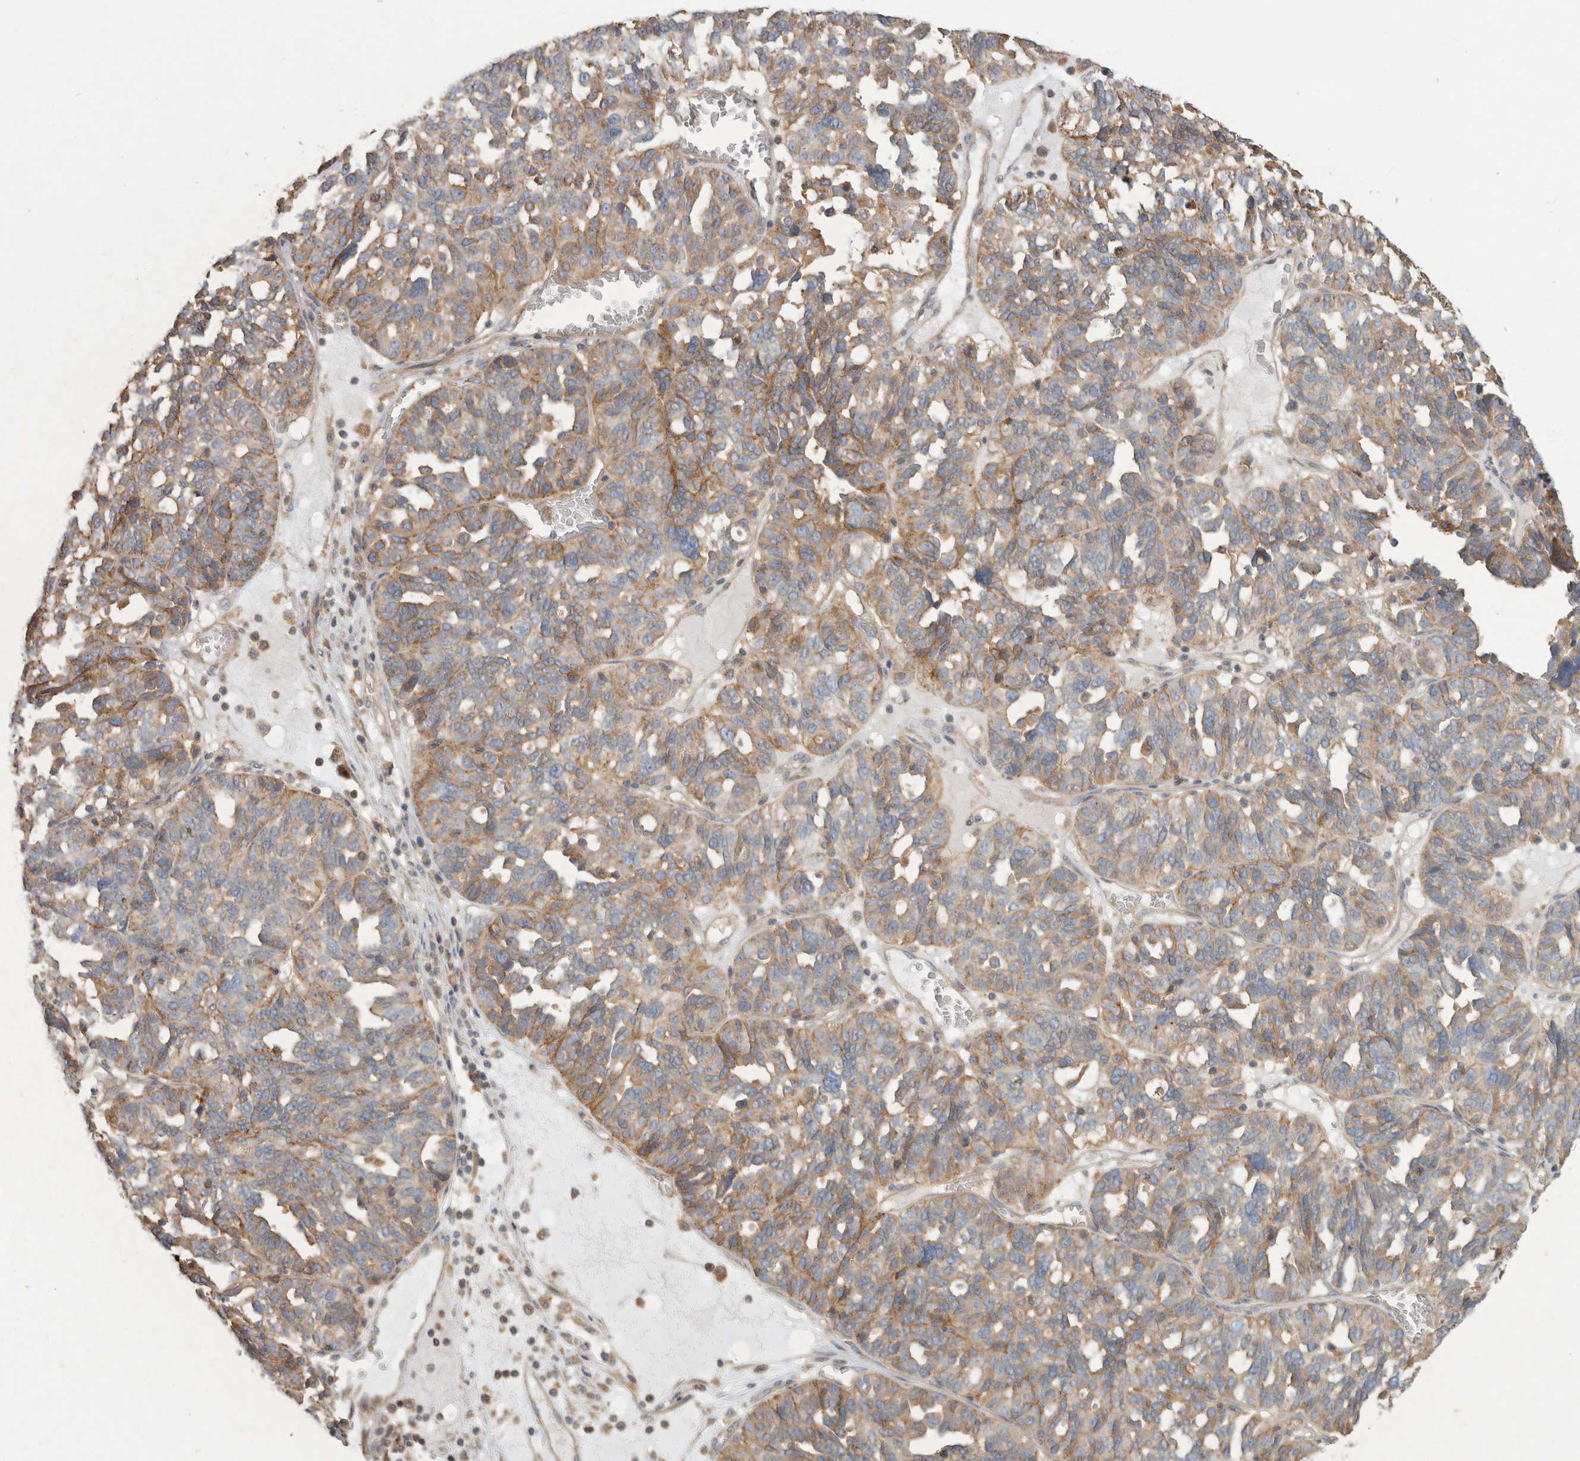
{"staining": {"intensity": "moderate", "quantity": "25%-75%", "location": "cytoplasmic/membranous"}, "tissue": "ovarian cancer", "cell_type": "Tumor cells", "image_type": "cancer", "snomed": [{"axis": "morphology", "description": "Cystadenocarcinoma, serous, NOS"}, {"axis": "topography", "description": "Ovary"}], "caption": "This is an image of immunohistochemistry (IHC) staining of ovarian cancer (serous cystadenocarcinoma), which shows moderate positivity in the cytoplasmic/membranous of tumor cells.", "gene": "CHMP6", "patient": {"sex": "female", "age": 59}}